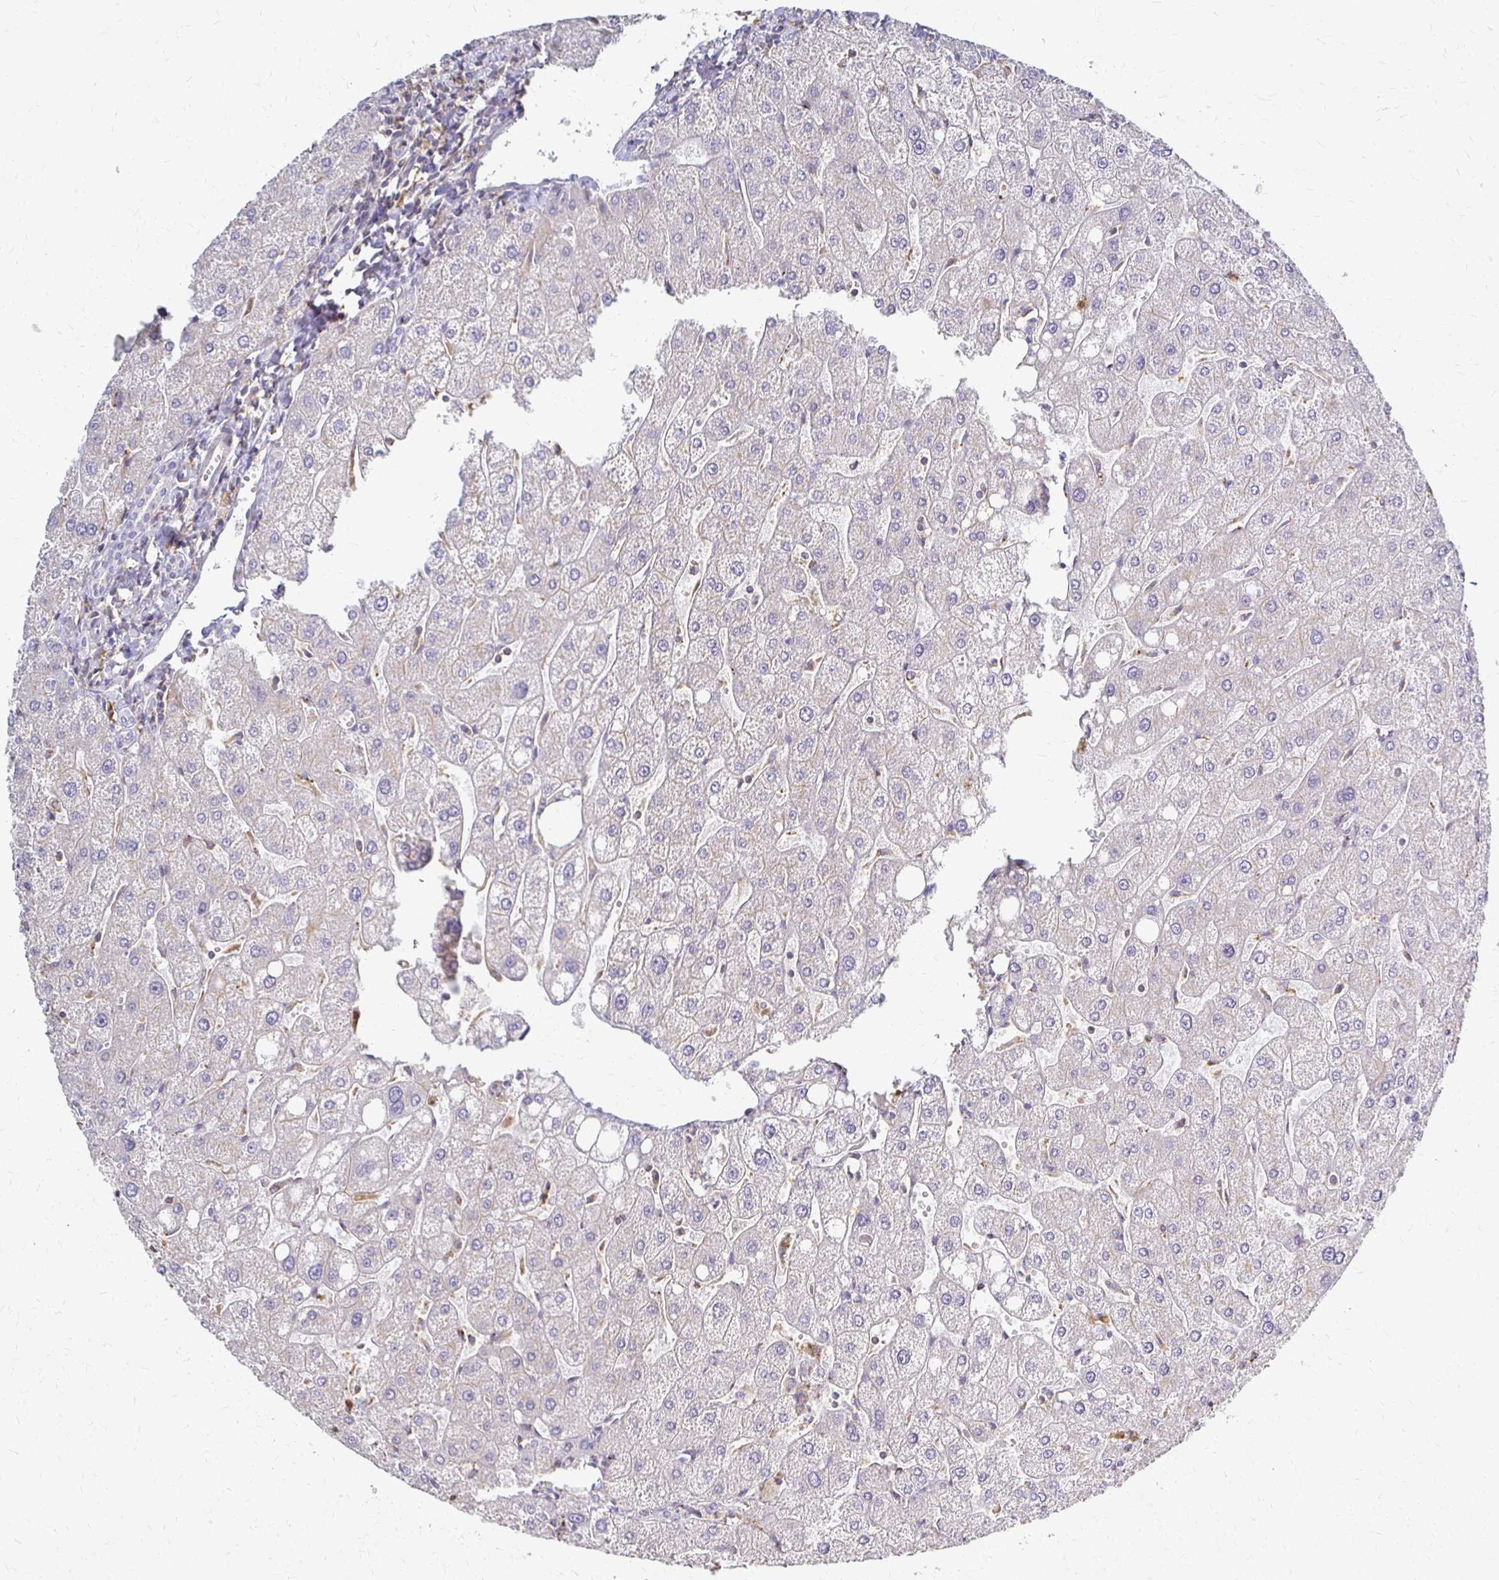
{"staining": {"intensity": "negative", "quantity": "none", "location": "none"}, "tissue": "liver", "cell_type": "Cholangiocytes", "image_type": "normal", "snomed": [{"axis": "morphology", "description": "Normal tissue, NOS"}, {"axis": "topography", "description": "Liver"}], "caption": "This is an immunohistochemistry (IHC) histopathology image of benign human liver. There is no expression in cholangiocytes.", "gene": "C1QTNF7", "patient": {"sex": "male", "age": 67}}